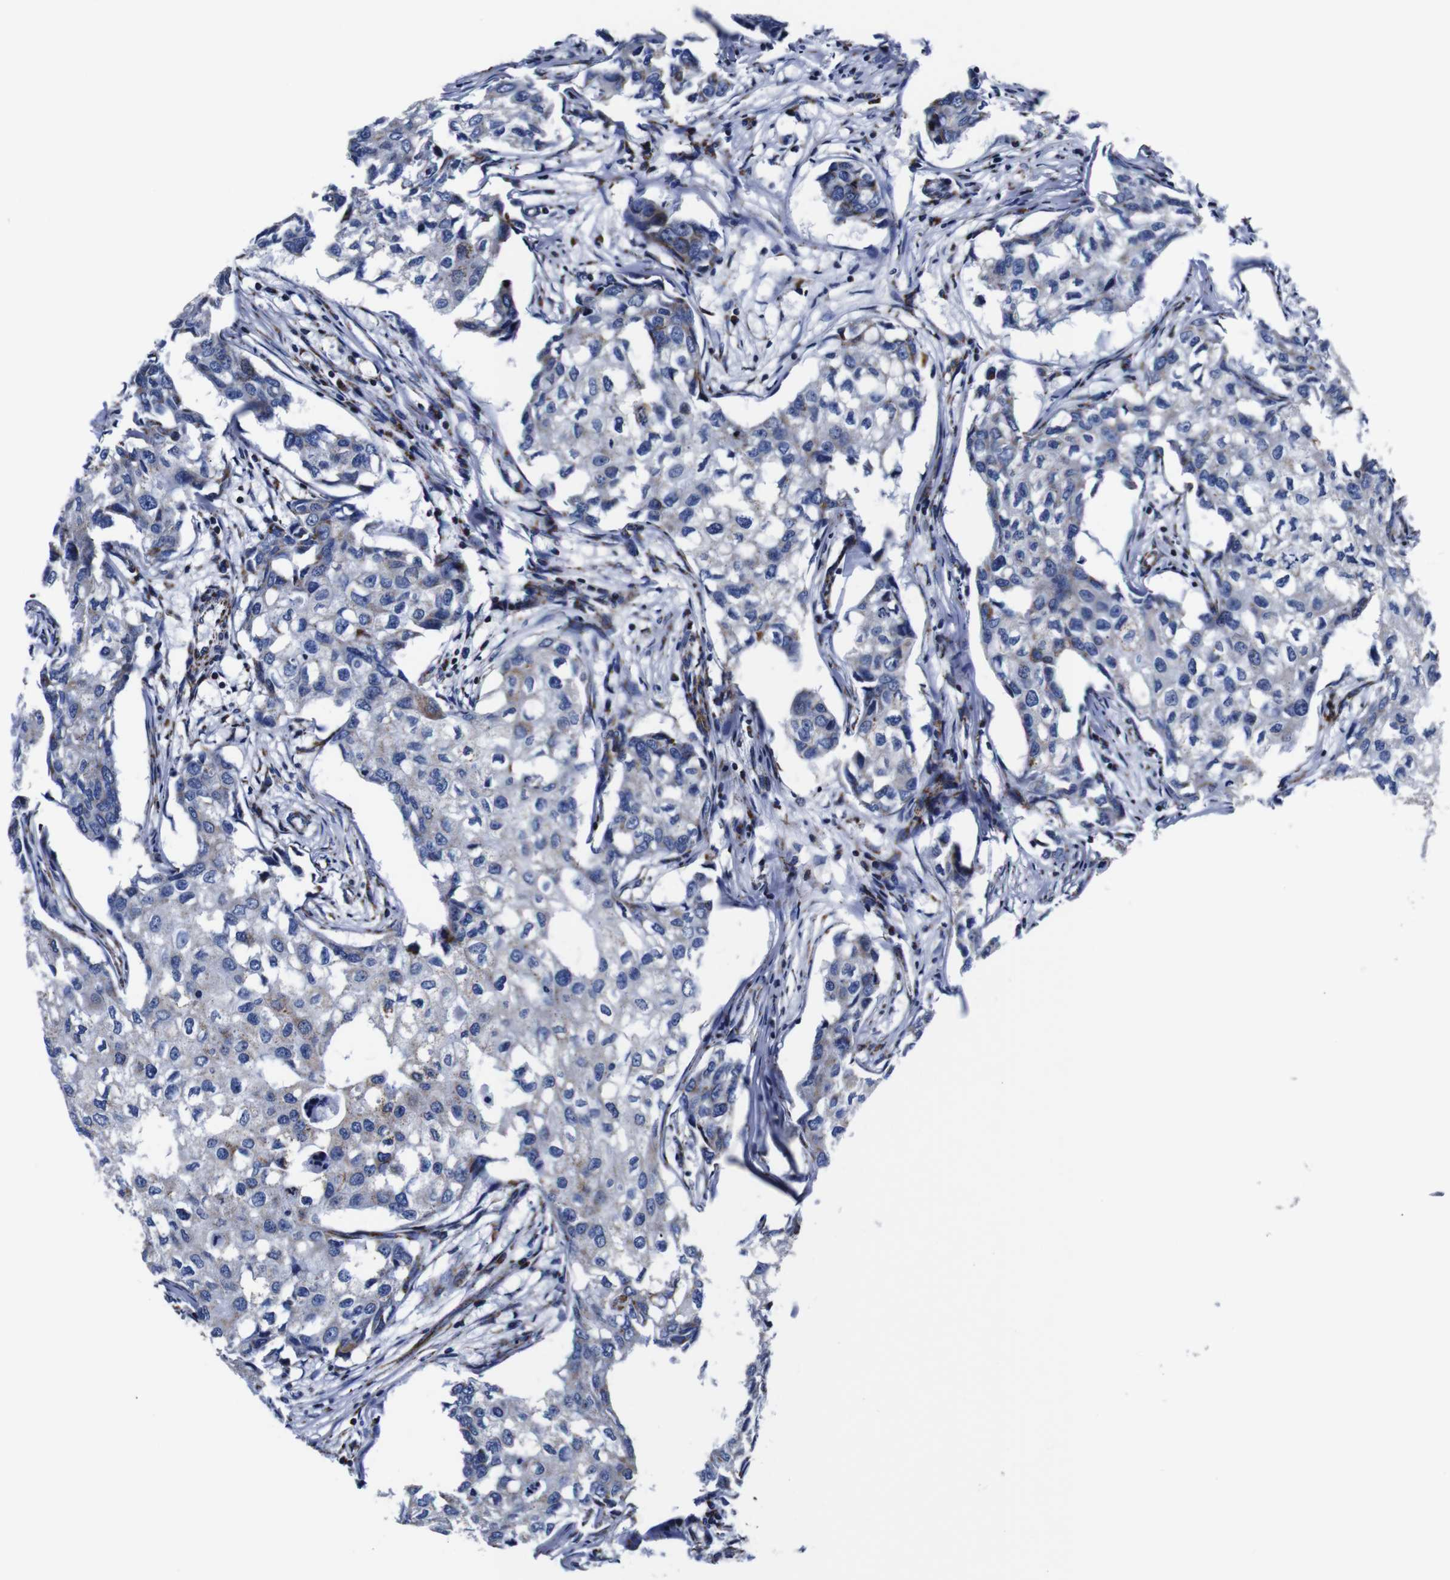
{"staining": {"intensity": "weak", "quantity": "<25%", "location": "cytoplasmic/membranous"}, "tissue": "breast cancer", "cell_type": "Tumor cells", "image_type": "cancer", "snomed": [{"axis": "morphology", "description": "Duct carcinoma"}, {"axis": "topography", "description": "Breast"}], "caption": "There is no significant positivity in tumor cells of breast infiltrating ductal carcinoma.", "gene": "FKBP9", "patient": {"sex": "female", "age": 27}}